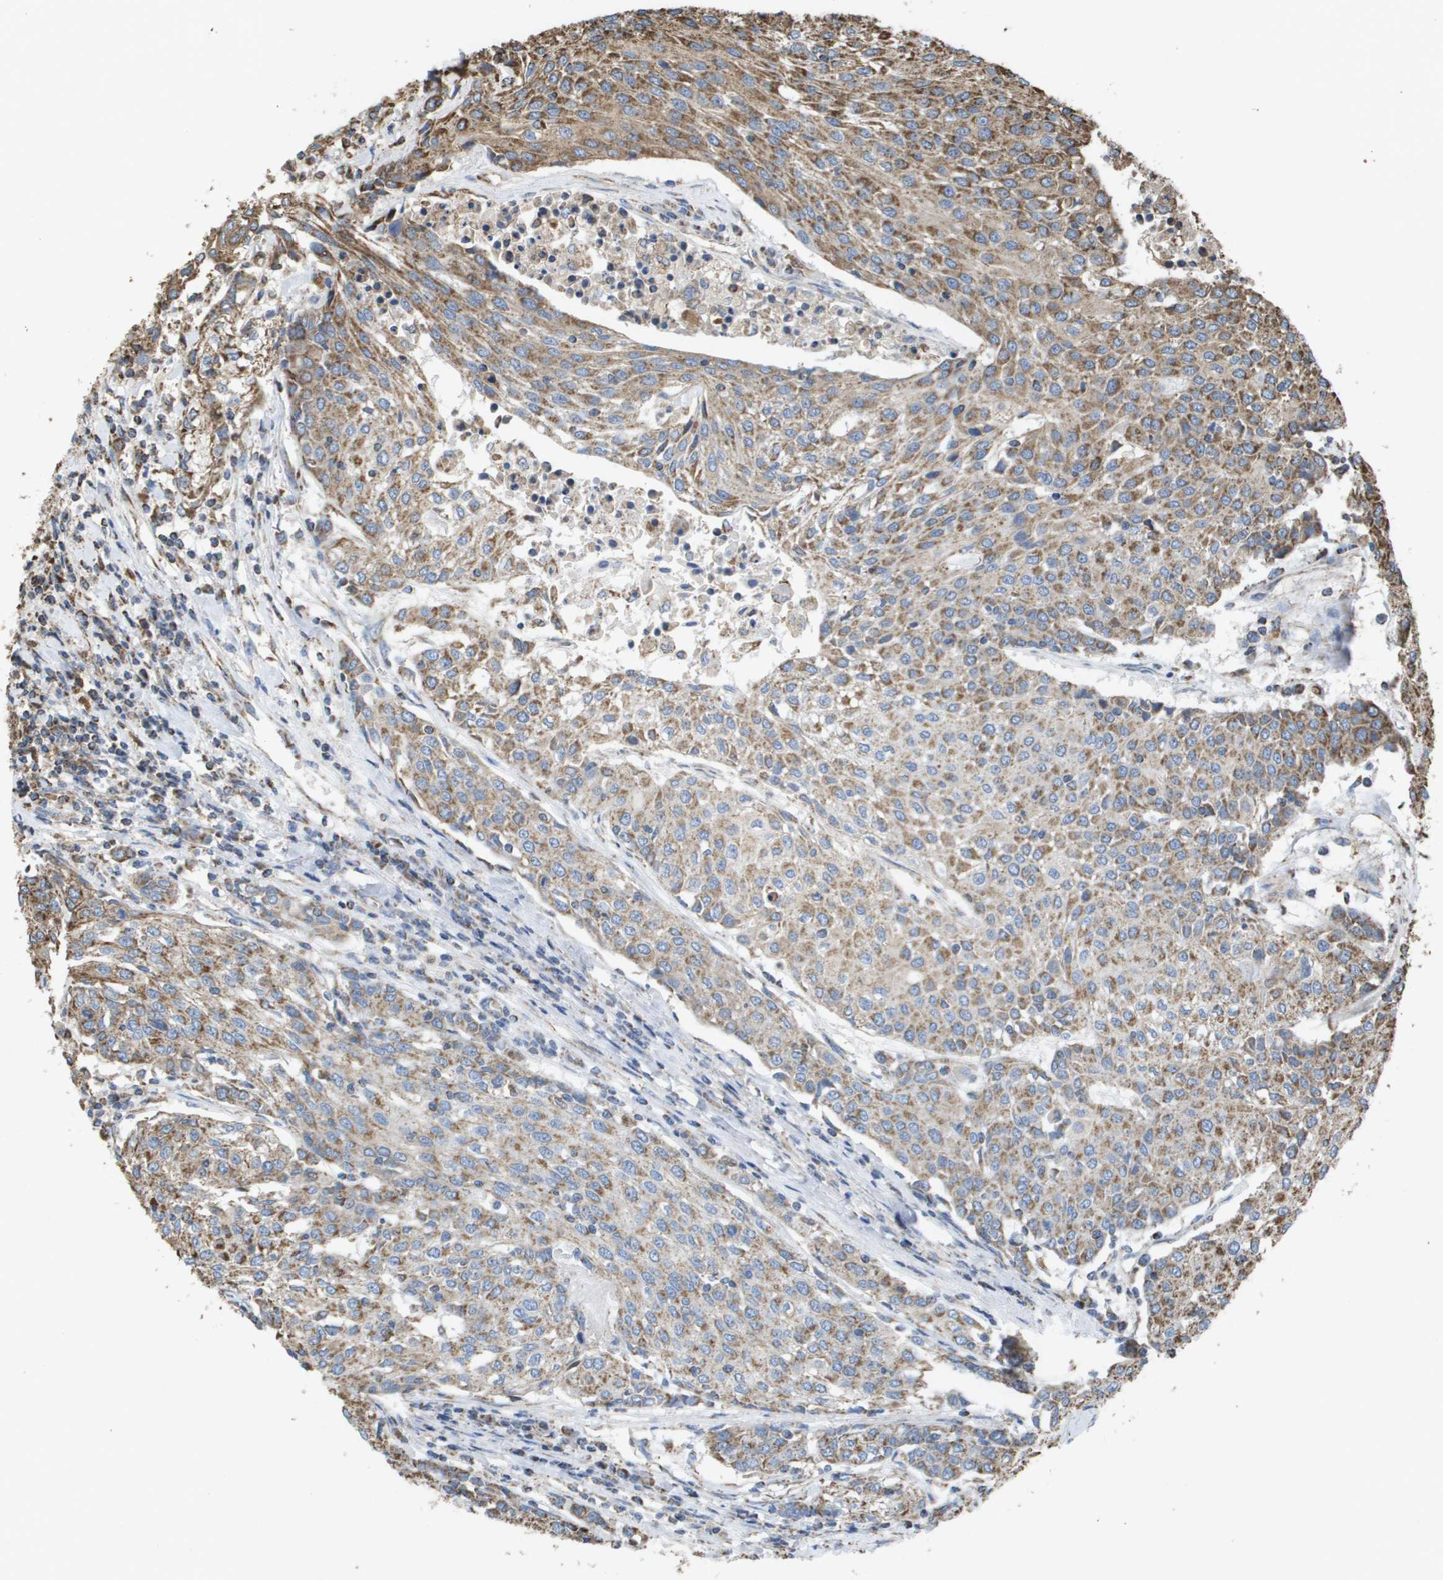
{"staining": {"intensity": "moderate", "quantity": ">75%", "location": "cytoplasmic/membranous"}, "tissue": "urothelial cancer", "cell_type": "Tumor cells", "image_type": "cancer", "snomed": [{"axis": "morphology", "description": "Urothelial carcinoma, High grade"}, {"axis": "topography", "description": "Urinary bladder"}], "caption": "Immunohistochemical staining of human urothelial carcinoma (high-grade) shows moderate cytoplasmic/membranous protein expression in approximately >75% of tumor cells.", "gene": "HSPE1", "patient": {"sex": "female", "age": 85}}